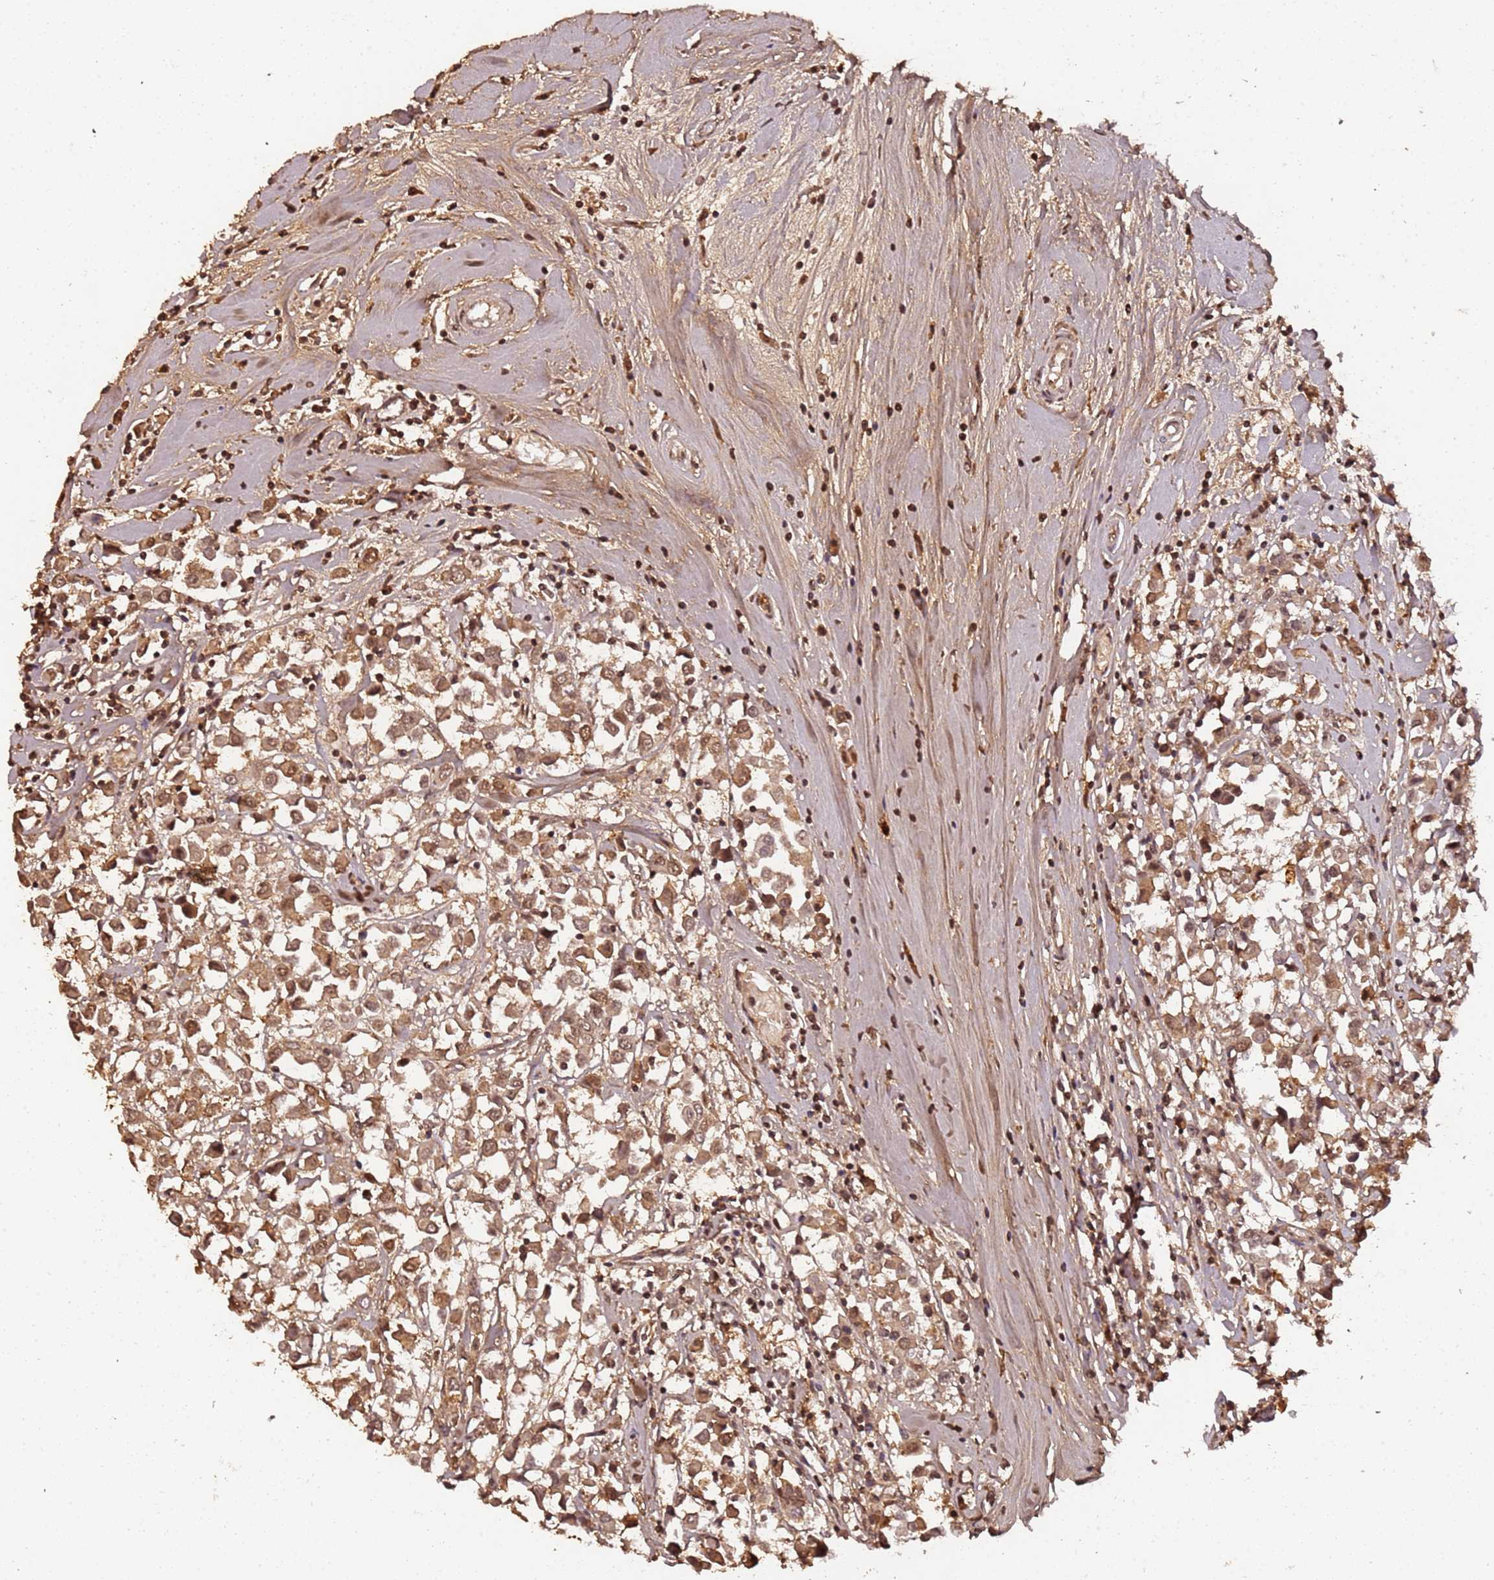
{"staining": {"intensity": "moderate", "quantity": ">75%", "location": "cytoplasmic/membranous,nuclear"}, "tissue": "breast cancer", "cell_type": "Tumor cells", "image_type": "cancer", "snomed": [{"axis": "morphology", "description": "Duct carcinoma"}, {"axis": "topography", "description": "Breast"}], "caption": "Immunohistochemical staining of breast invasive ductal carcinoma reveals moderate cytoplasmic/membranous and nuclear protein expression in about >75% of tumor cells.", "gene": "COL1A2", "patient": {"sex": "female", "age": 61}}